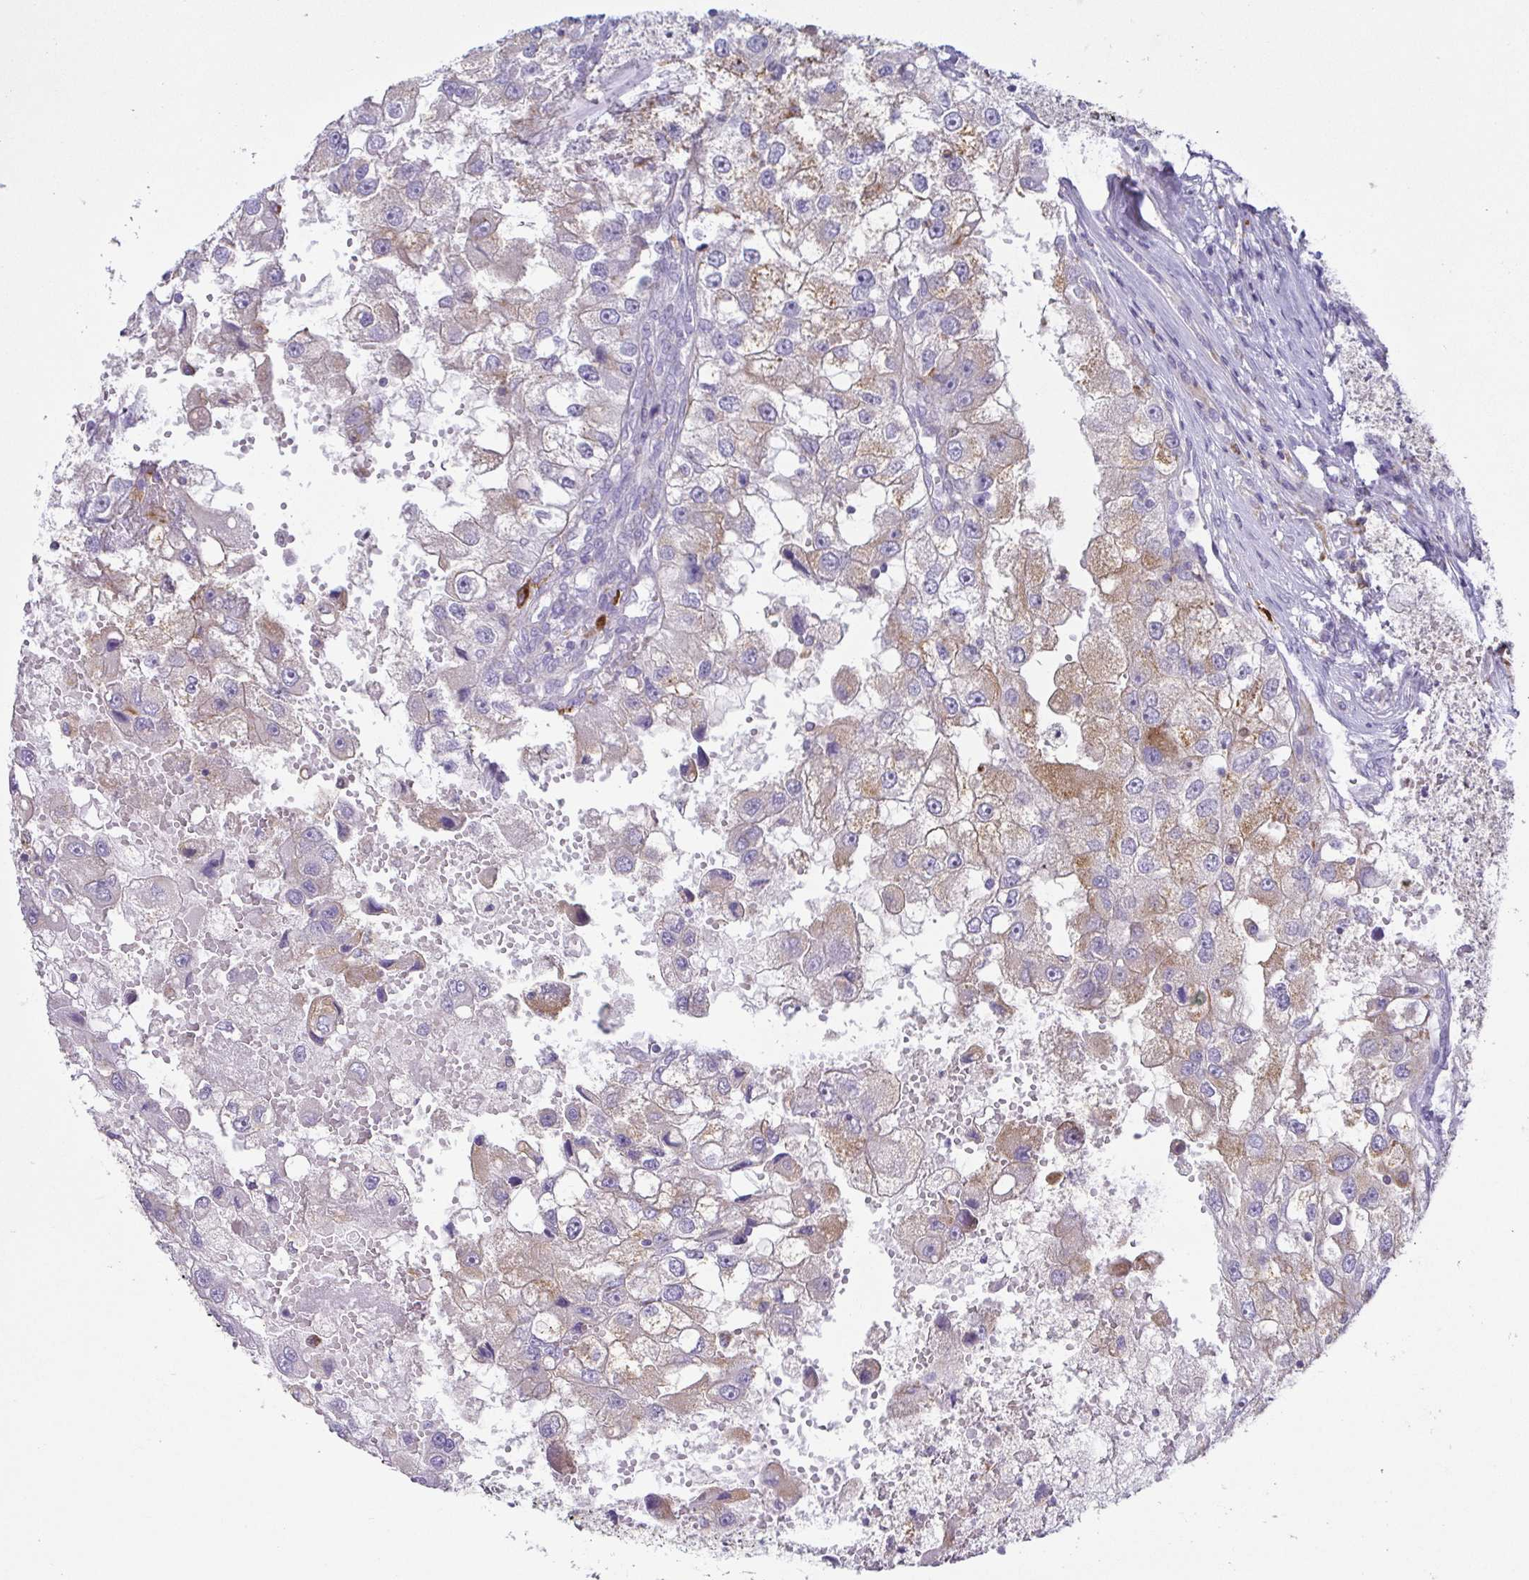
{"staining": {"intensity": "weak", "quantity": "25%-75%", "location": "cytoplasmic/membranous"}, "tissue": "renal cancer", "cell_type": "Tumor cells", "image_type": "cancer", "snomed": [{"axis": "morphology", "description": "Adenocarcinoma, NOS"}, {"axis": "topography", "description": "Kidney"}], "caption": "The immunohistochemical stain labels weak cytoplasmic/membranous positivity in tumor cells of renal adenocarcinoma tissue.", "gene": "ATP6V1G2", "patient": {"sex": "male", "age": 63}}